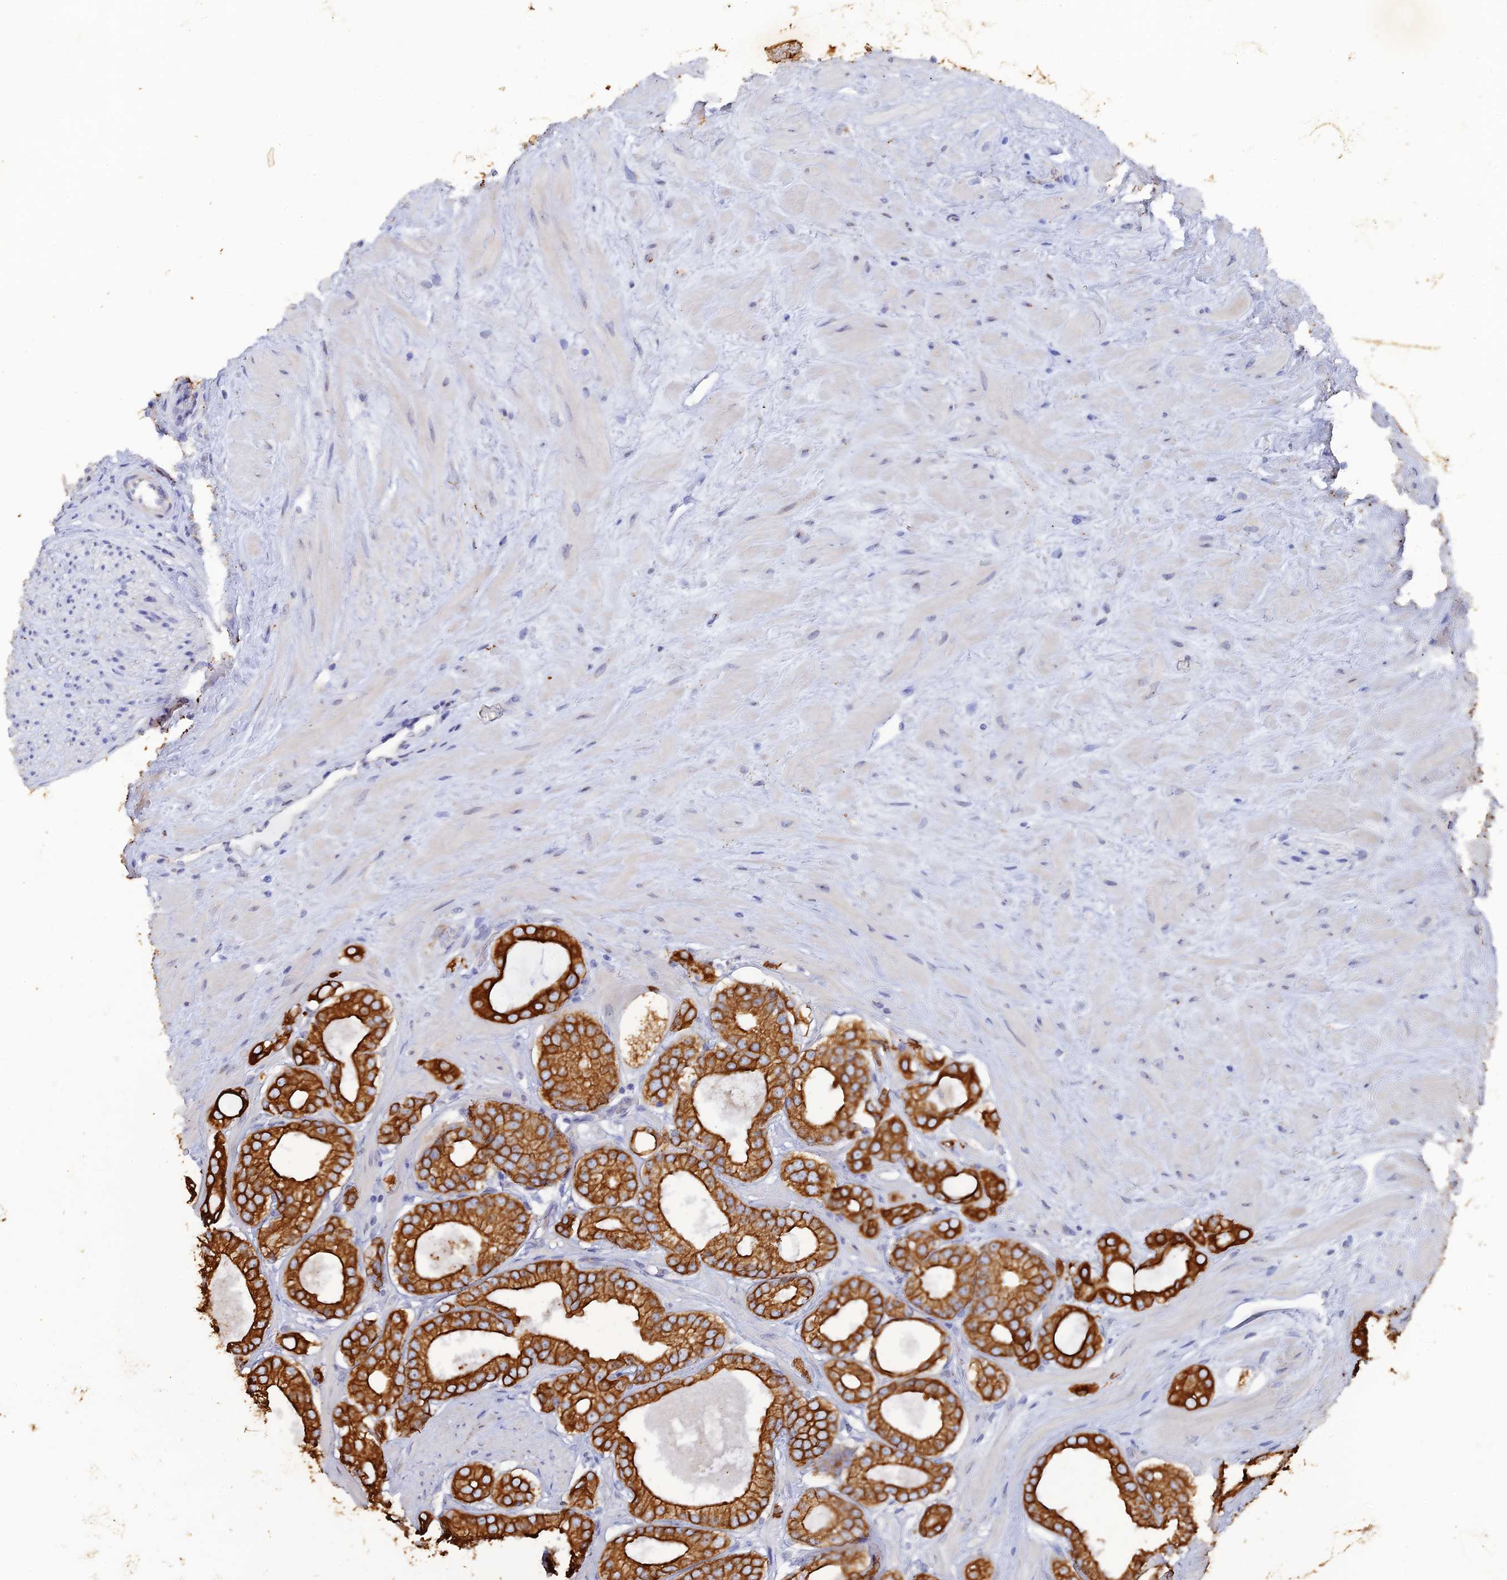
{"staining": {"intensity": "strong", "quantity": ">75%", "location": "cytoplasmic/membranous"}, "tissue": "prostate cancer", "cell_type": "Tumor cells", "image_type": "cancer", "snomed": [{"axis": "morphology", "description": "Adenocarcinoma, High grade"}, {"axis": "topography", "description": "Prostate"}], "caption": "Prostate cancer (high-grade adenocarcinoma) stained for a protein (brown) exhibits strong cytoplasmic/membranous positive positivity in approximately >75% of tumor cells.", "gene": "SRFBP1", "patient": {"sex": "male", "age": 65}}